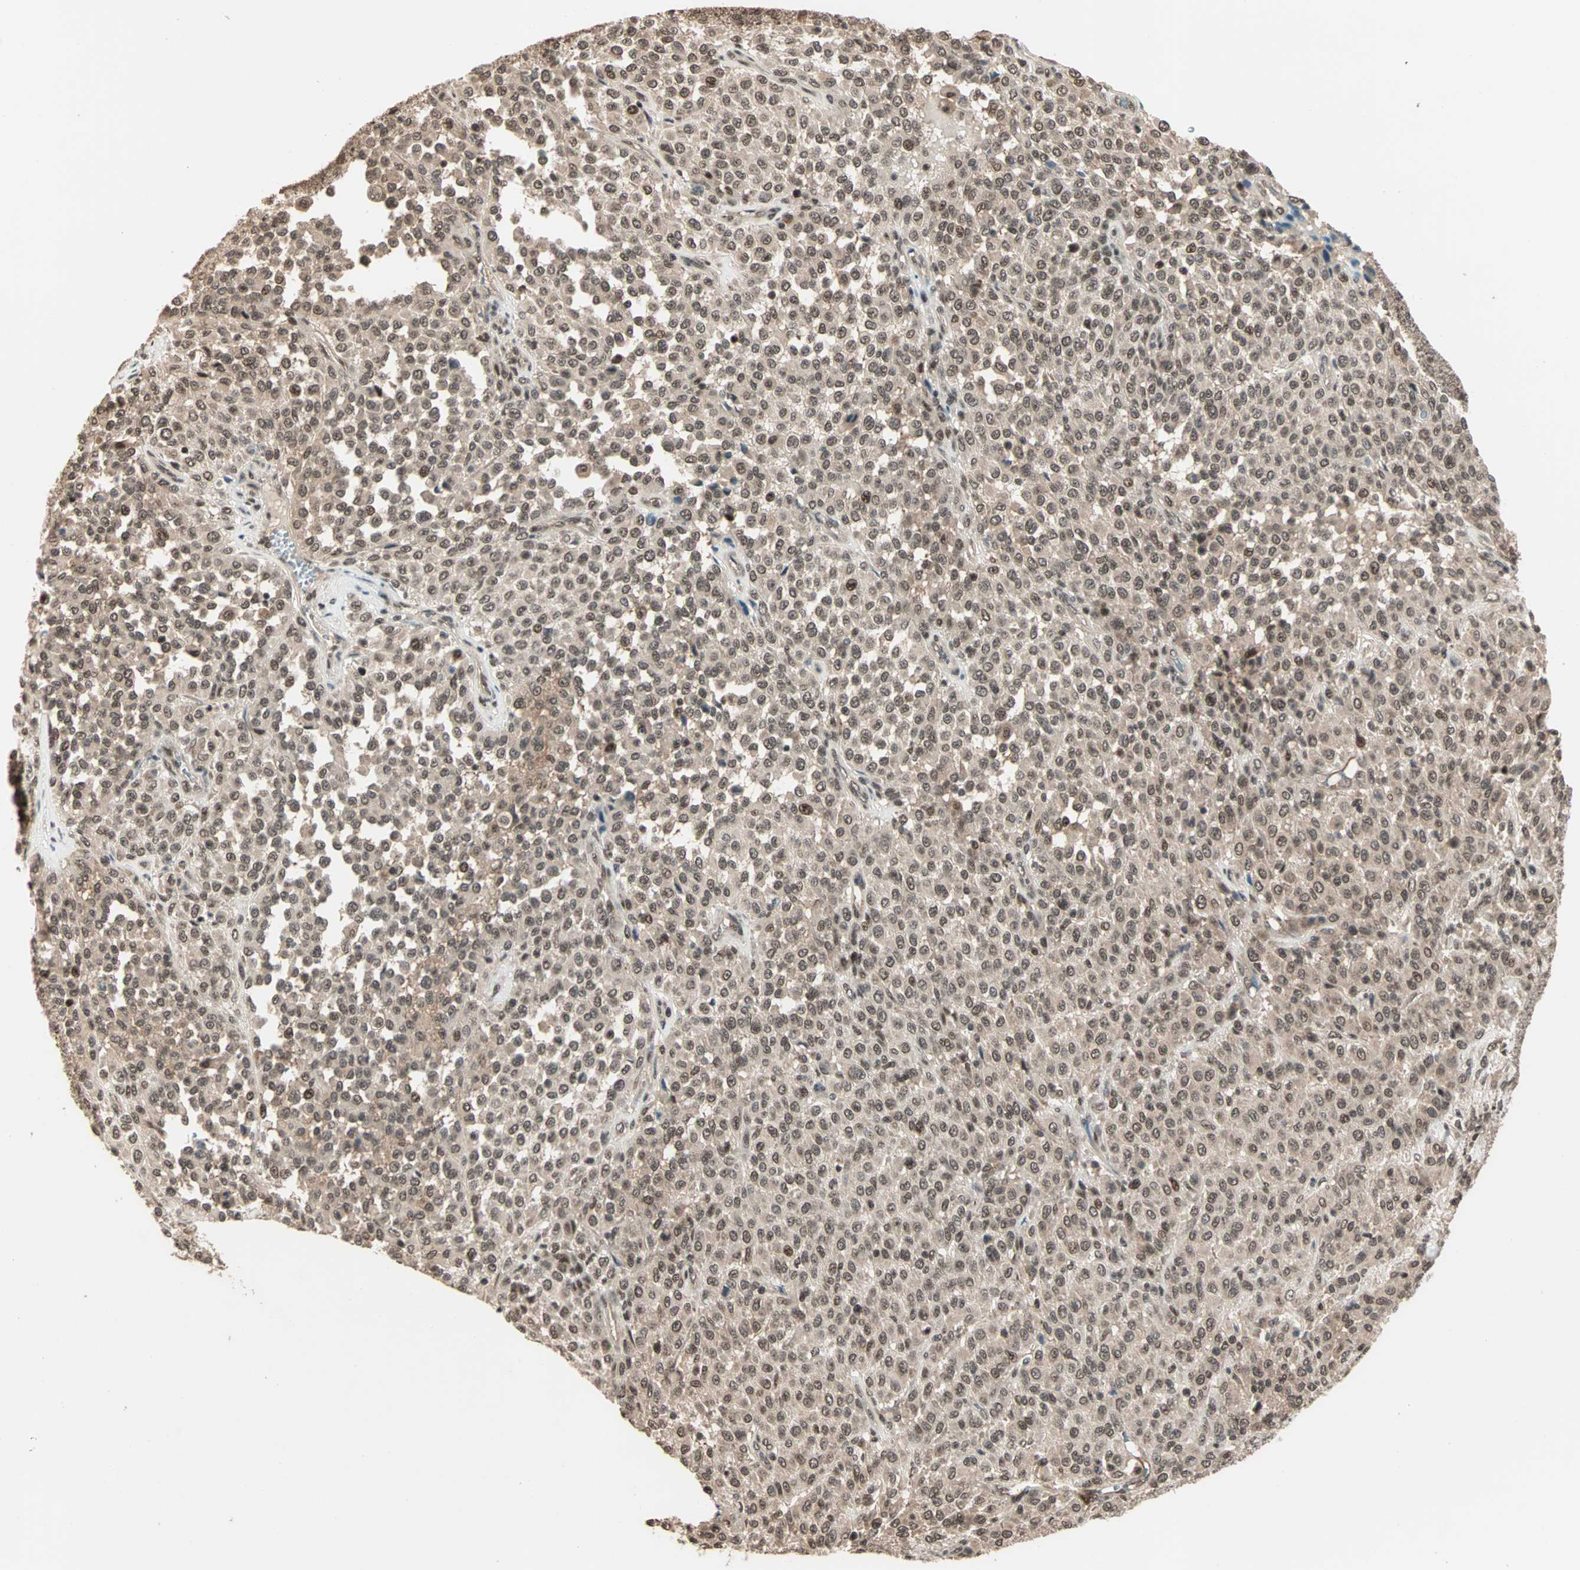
{"staining": {"intensity": "moderate", "quantity": ">75%", "location": "cytoplasmic/membranous,nuclear"}, "tissue": "melanoma", "cell_type": "Tumor cells", "image_type": "cancer", "snomed": [{"axis": "morphology", "description": "Malignant melanoma, Metastatic site"}, {"axis": "topography", "description": "Pancreas"}], "caption": "Malignant melanoma (metastatic site) tissue reveals moderate cytoplasmic/membranous and nuclear expression in approximately >75% of tumor cells, visualized by immunohistochemistry.", "gene": "ZNF701", "patient": {"sex": "female", "age": 30}}